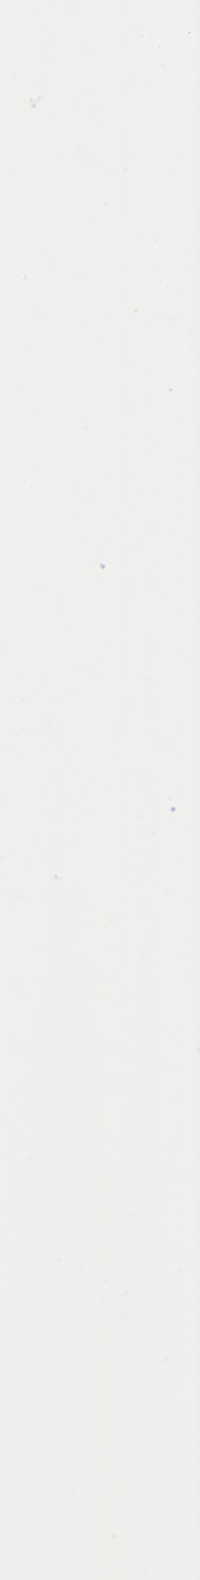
{"staining": {"intensity": "negative", "quantity": "none", "location": "none"}, "tissue": "adipose tissue", "cell_type": "Adipocytes", "image_type": "normal", "snomed": [{"axis": "morphology", "description": "Normal tissue, NOS"}, {"axis": "topography", "description": "Soft tissue"}], "caption": "Immunohistochemistry of normal human adipose tissue displays no positivity in adipocytes.", "gene": "CHCHD10", "patient": {"sex": "male", "age": 26}}